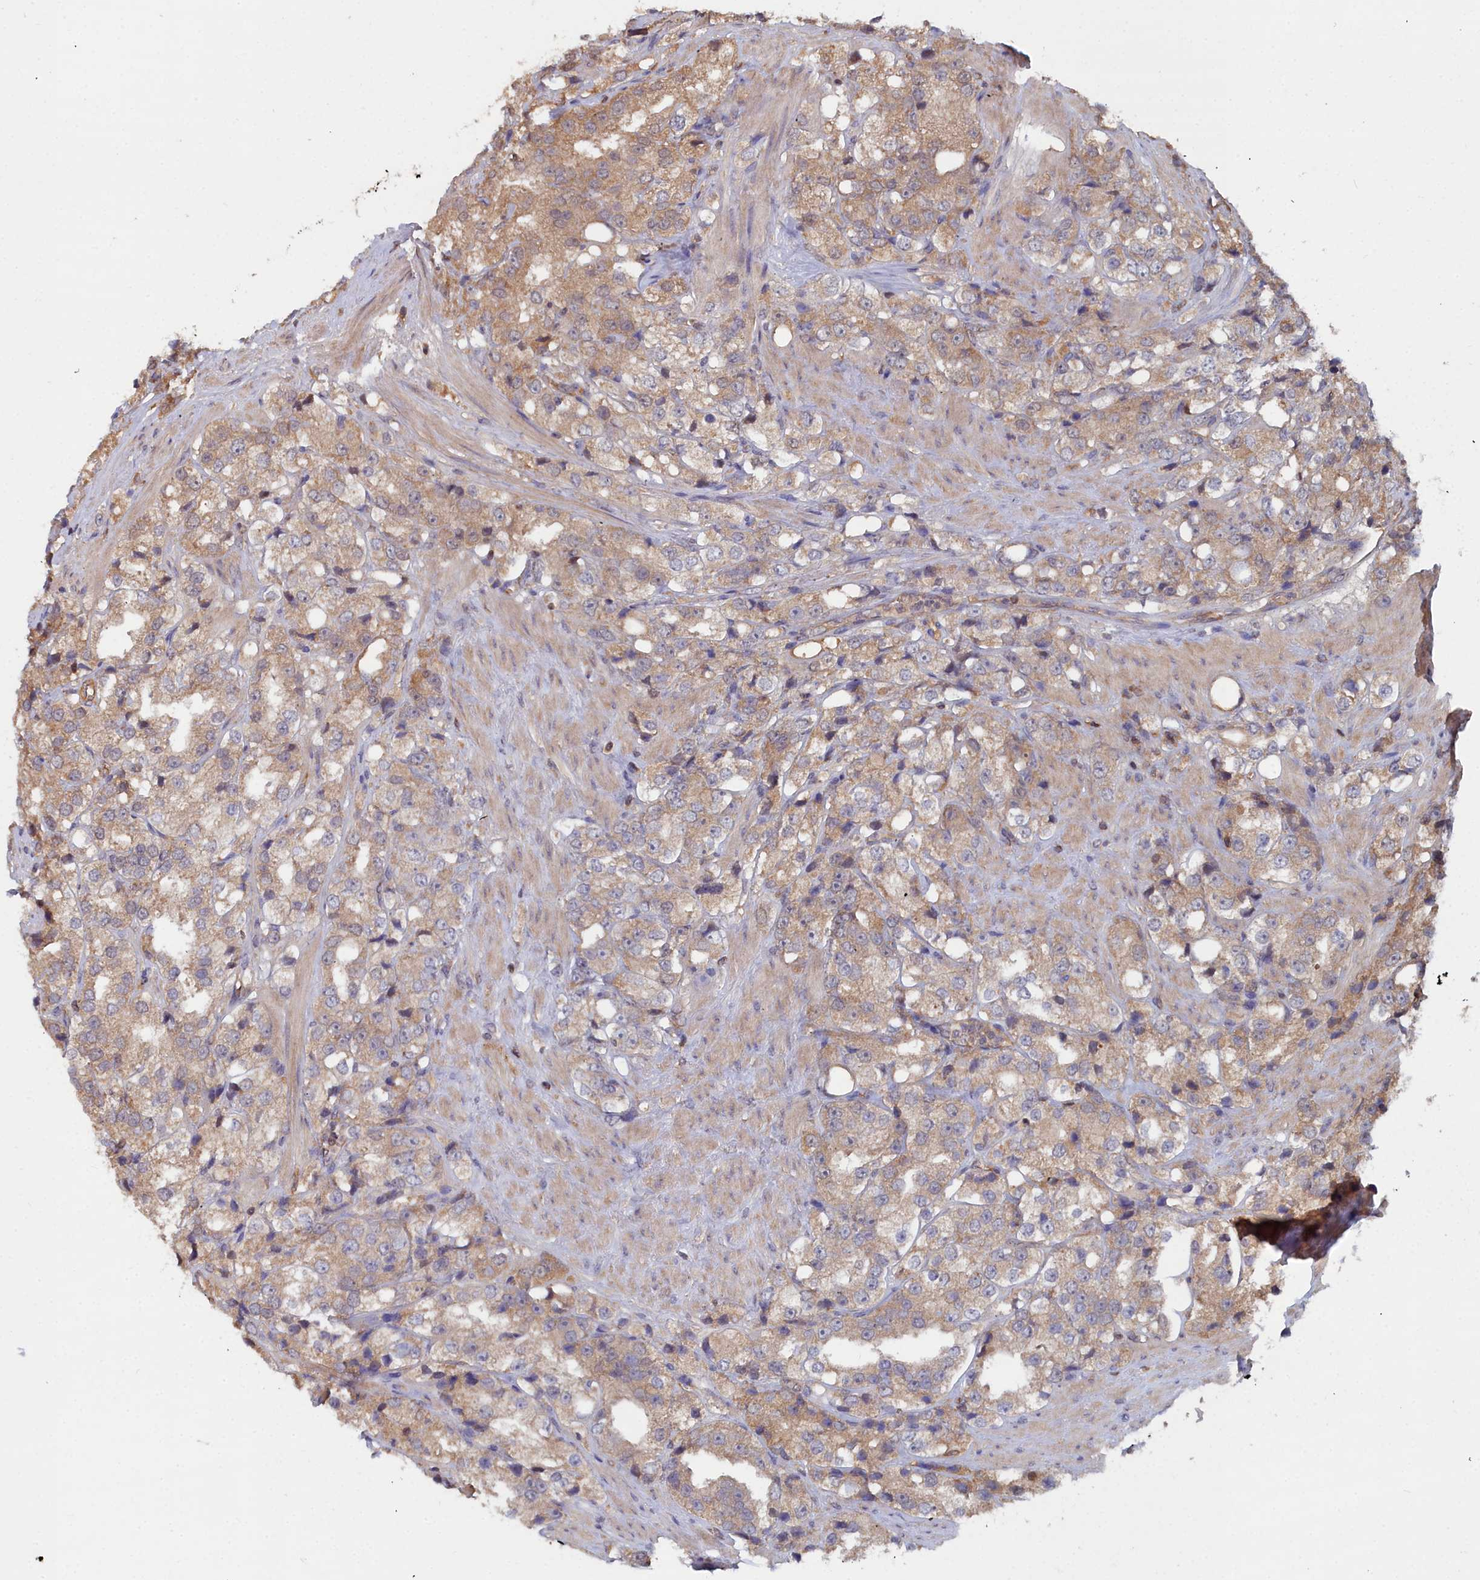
{"staining": {"intensity": "moderate", "quantity": ">75%", "location": "cytoplasmic/membranous"}, "tissue": "prostate cancer", "cell_type": "Tumor cells", "image_type": "cancer", "snomed": [{"axis": "morphology", "description": "Adenocarcinoma, NOS"}, {"axis": "topography", "description": "Prostate"}], "caption": "Immunohistochemical staining of human prostate adenocarcinoma shows moderate cytoplasmic/membranous protein staining in approximately >75% of tumor cells. The staining was performed using DAB (3,3'-diaminobenzidine), with brown indicating positive protein expression. Nuclei are stained blue with hematoxylin.", "gene": "GFRA2", "patient": {"sex": "male", "age": 79}}